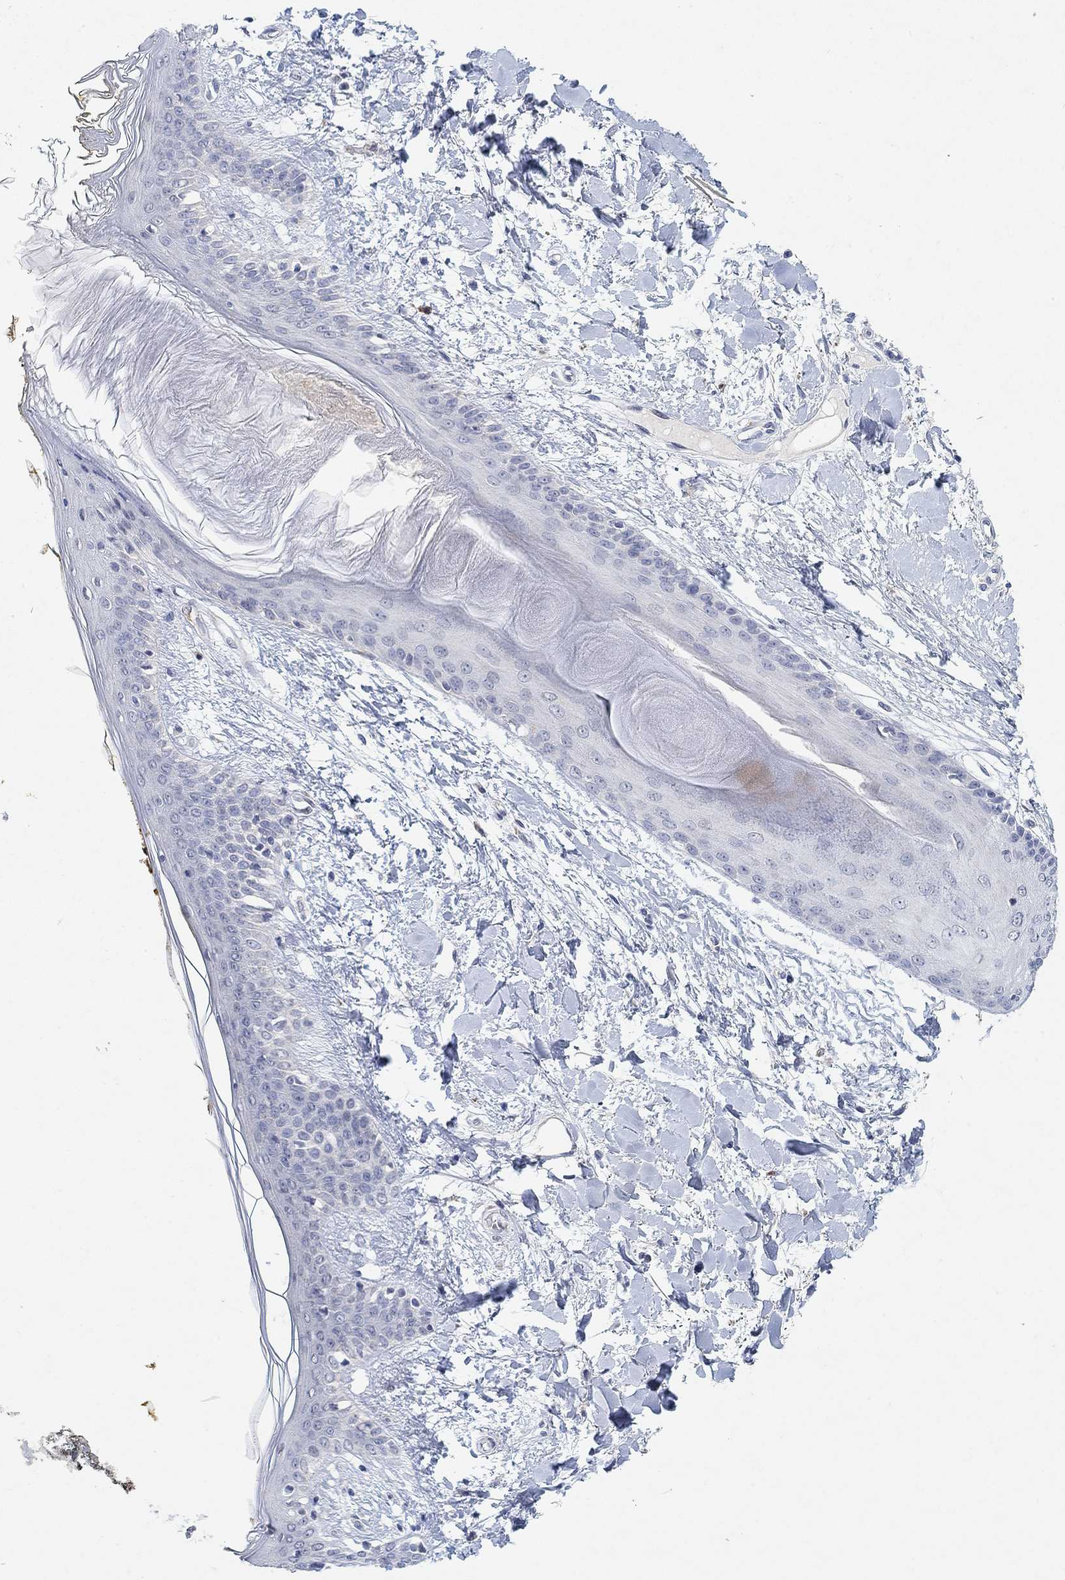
{"staining": {"intensity": "negative", "quantity": "none", "location": "none"}, "tissue": "skin", "cell_type": "Fibroblasts", "image_type": "normal", "snomed": [{"axis": "morphology", "description": "Normal tissue, NOS"}, {"axis": "topography", "description": "Skin"}], "caption": "This is an immunohistochemistry (IHC) image of unremarkable skin. There is no expression in fibroblasts.", "gene": "VAT1L", "patient": {"sex": "female", "age": 34}}